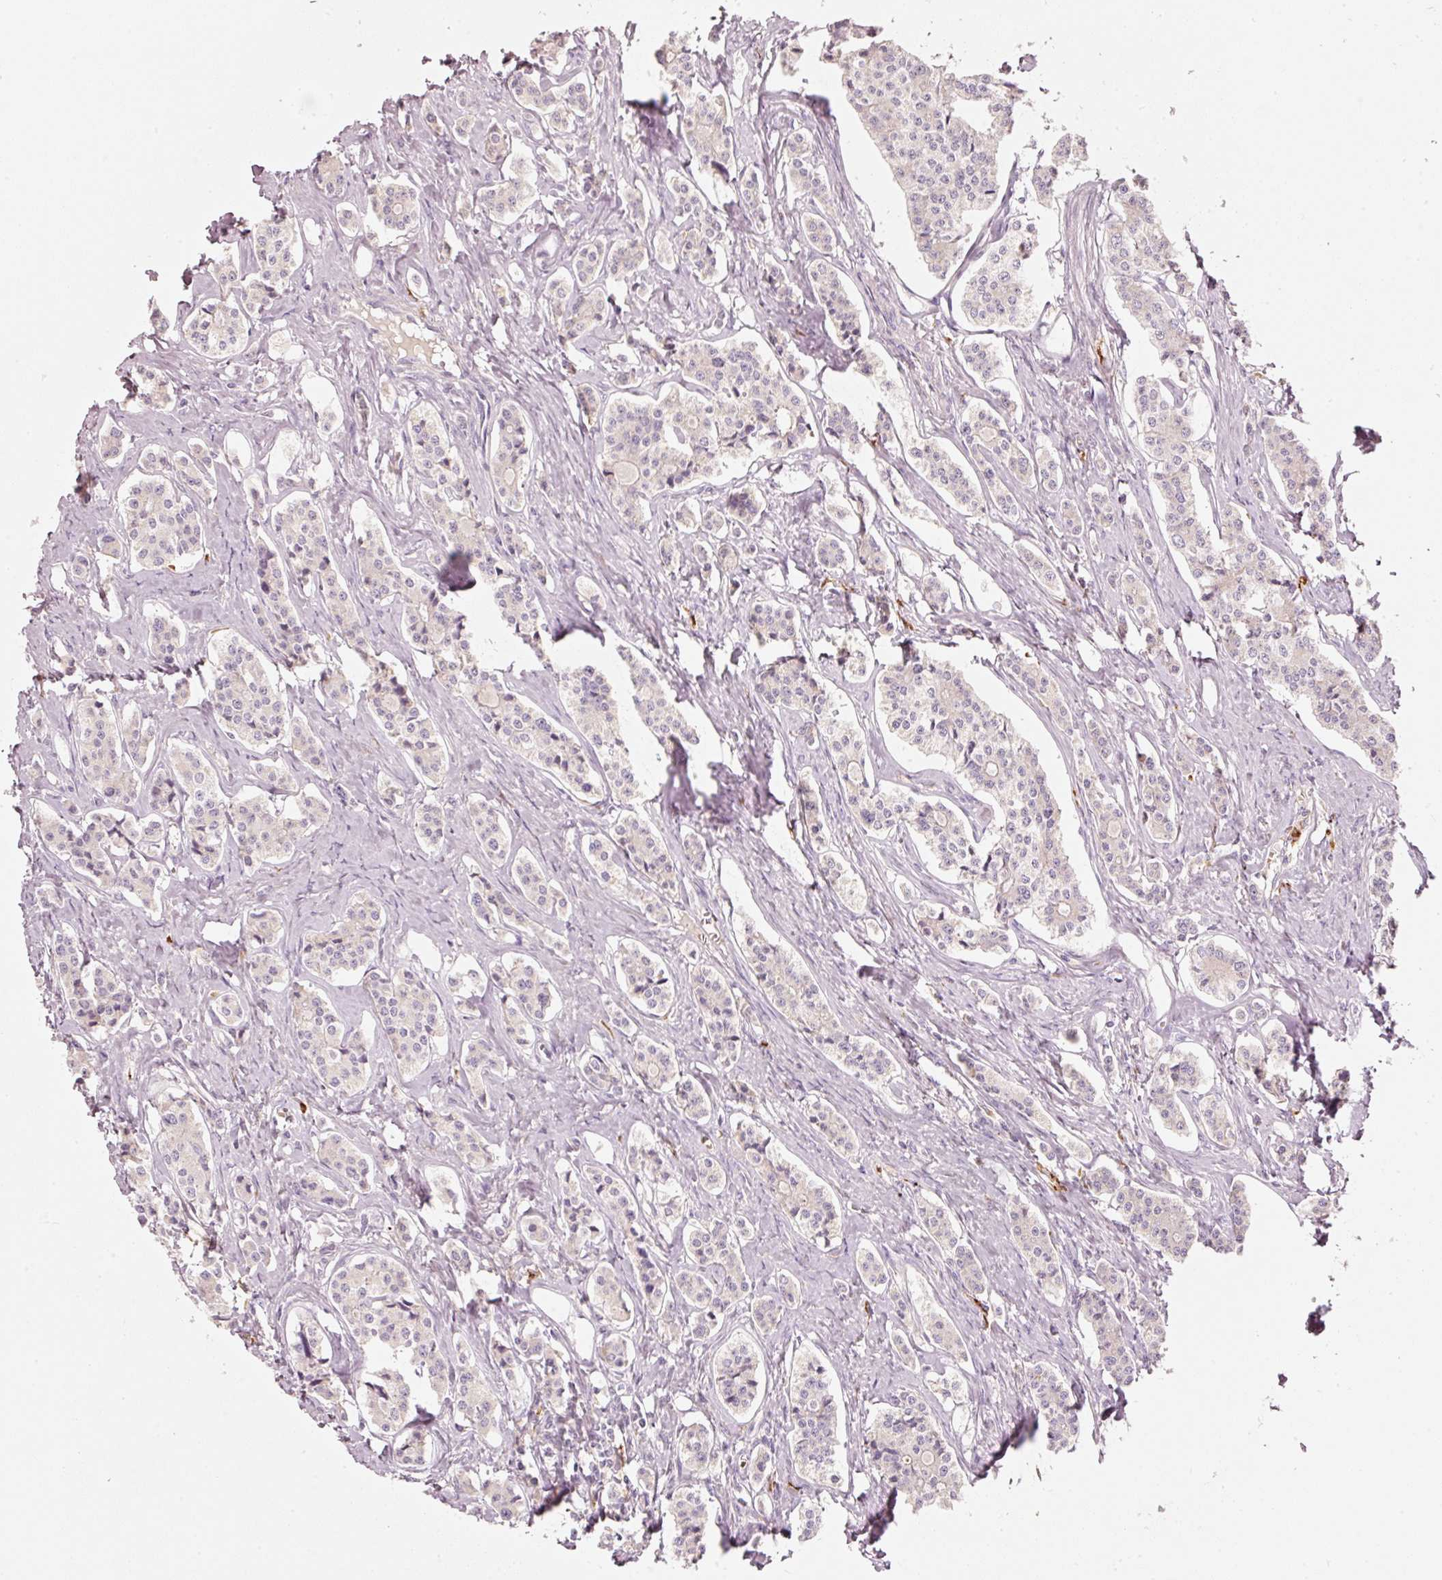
{"staining": {"intensity": "negative", "quantity": "none", "location": "none"}, "tissue": "carcinoid", "cell_type": "Tumor cells", "image_type": "cancer", "snomed": [{"axis": "morphology", "description": "Carcinoid, malignant, NOS"}, {"axis": "topography", "description": "Small intestine"}], "caption": "Immunohistochemical staining of carcinoid reveals no significant expression in tumor cells. Nuclei are stained in blue.", "gene": "KLHL21", "patient": {"sex": "male", "age": 63}}